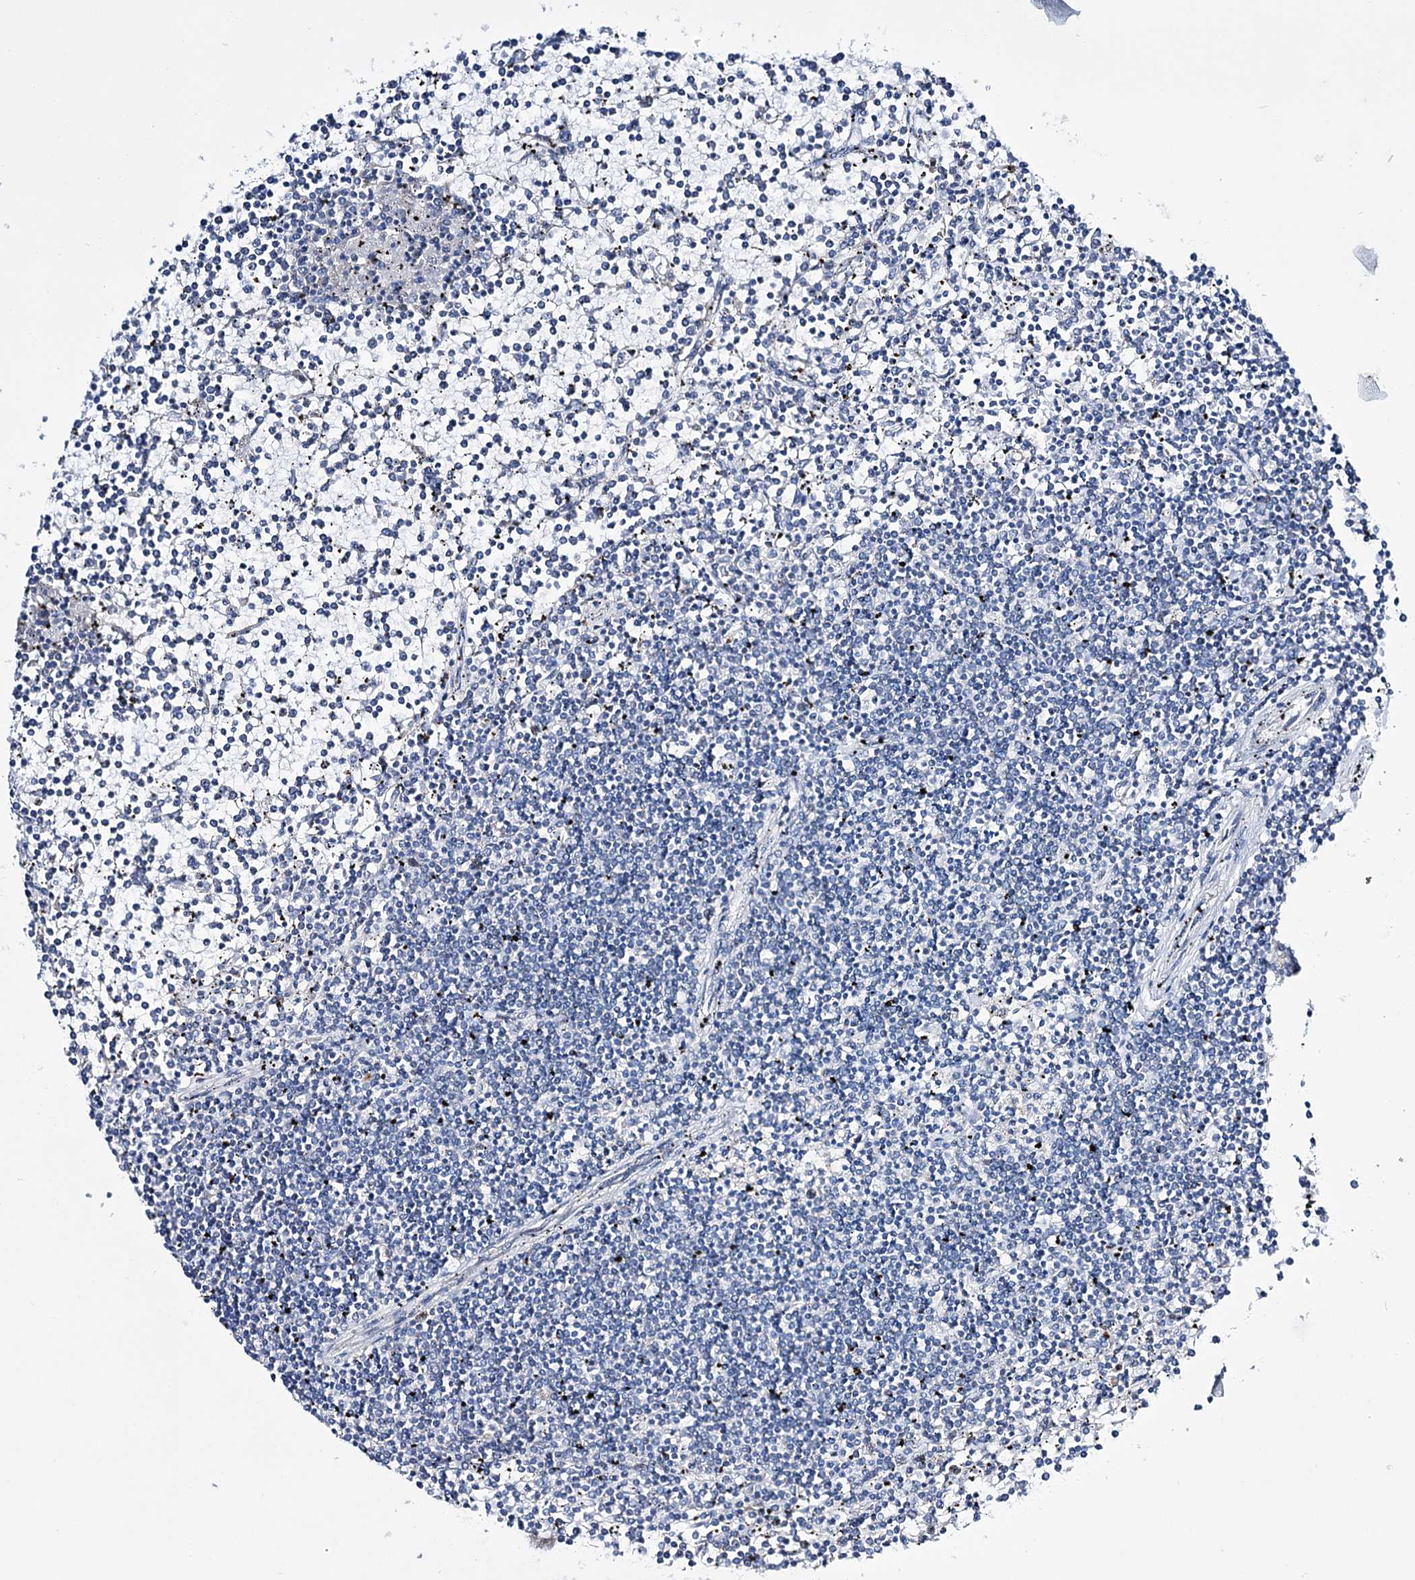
{"staining": {"intensity": "negative", "quantity": "none", "location": "none"}, "tissue": "lymphoma", "cell_type": "Tumor cells", "image_type": "cancer", "snomed": [{"axis": "morphology", "description": "Malignant lymphoma, non-Hodgkin's type, Low grade"}, {"axis": "topography", "description": "Spleen"}], "caption": "This is an immunohistochemistry (IHC) image of human lymphoma. There is no staining in tumor cells.", "gene": "RBM15B", "patient": {"sex": "female", "age": 19}}